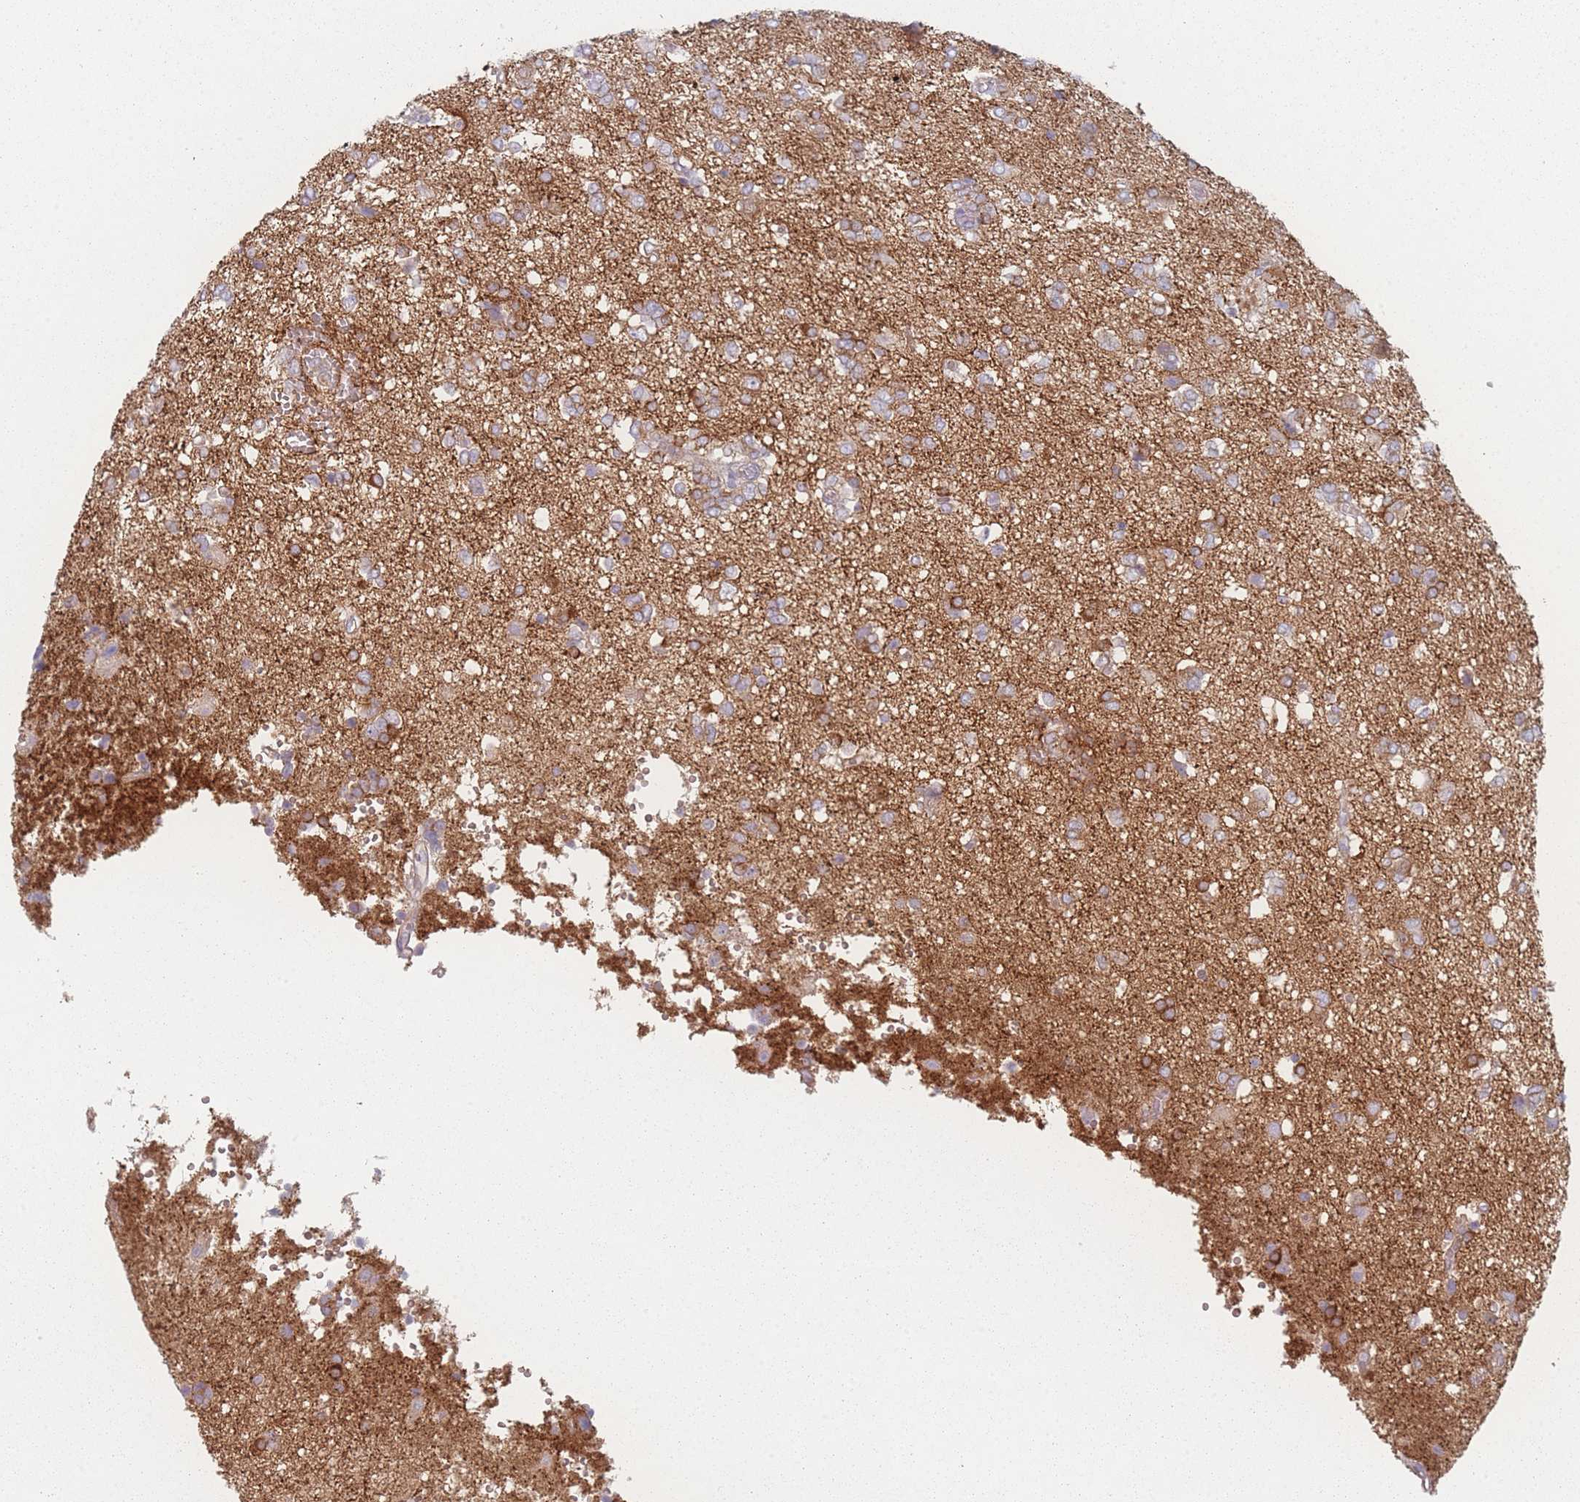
{"staining": {"intensity": "moderate", "quantity": ">75%", "location": "cytoplasmic/membranous"}, "tissue": "glioma", "cell_type": "Tumor cells", "image_type": "cancer", "snomed": [{"axis": "morphology", "description": "Glioma, malignant, High grade"}, {"axis": "topography", "description": "Brain"}], "caption": "Glioma stained with a brown dye demonstrates moderate cytoplasmic/membranous positive expression in about >75% of tumor cells.", "gene": "RNF4", "patient": {"sex": "female", "age": 59}}